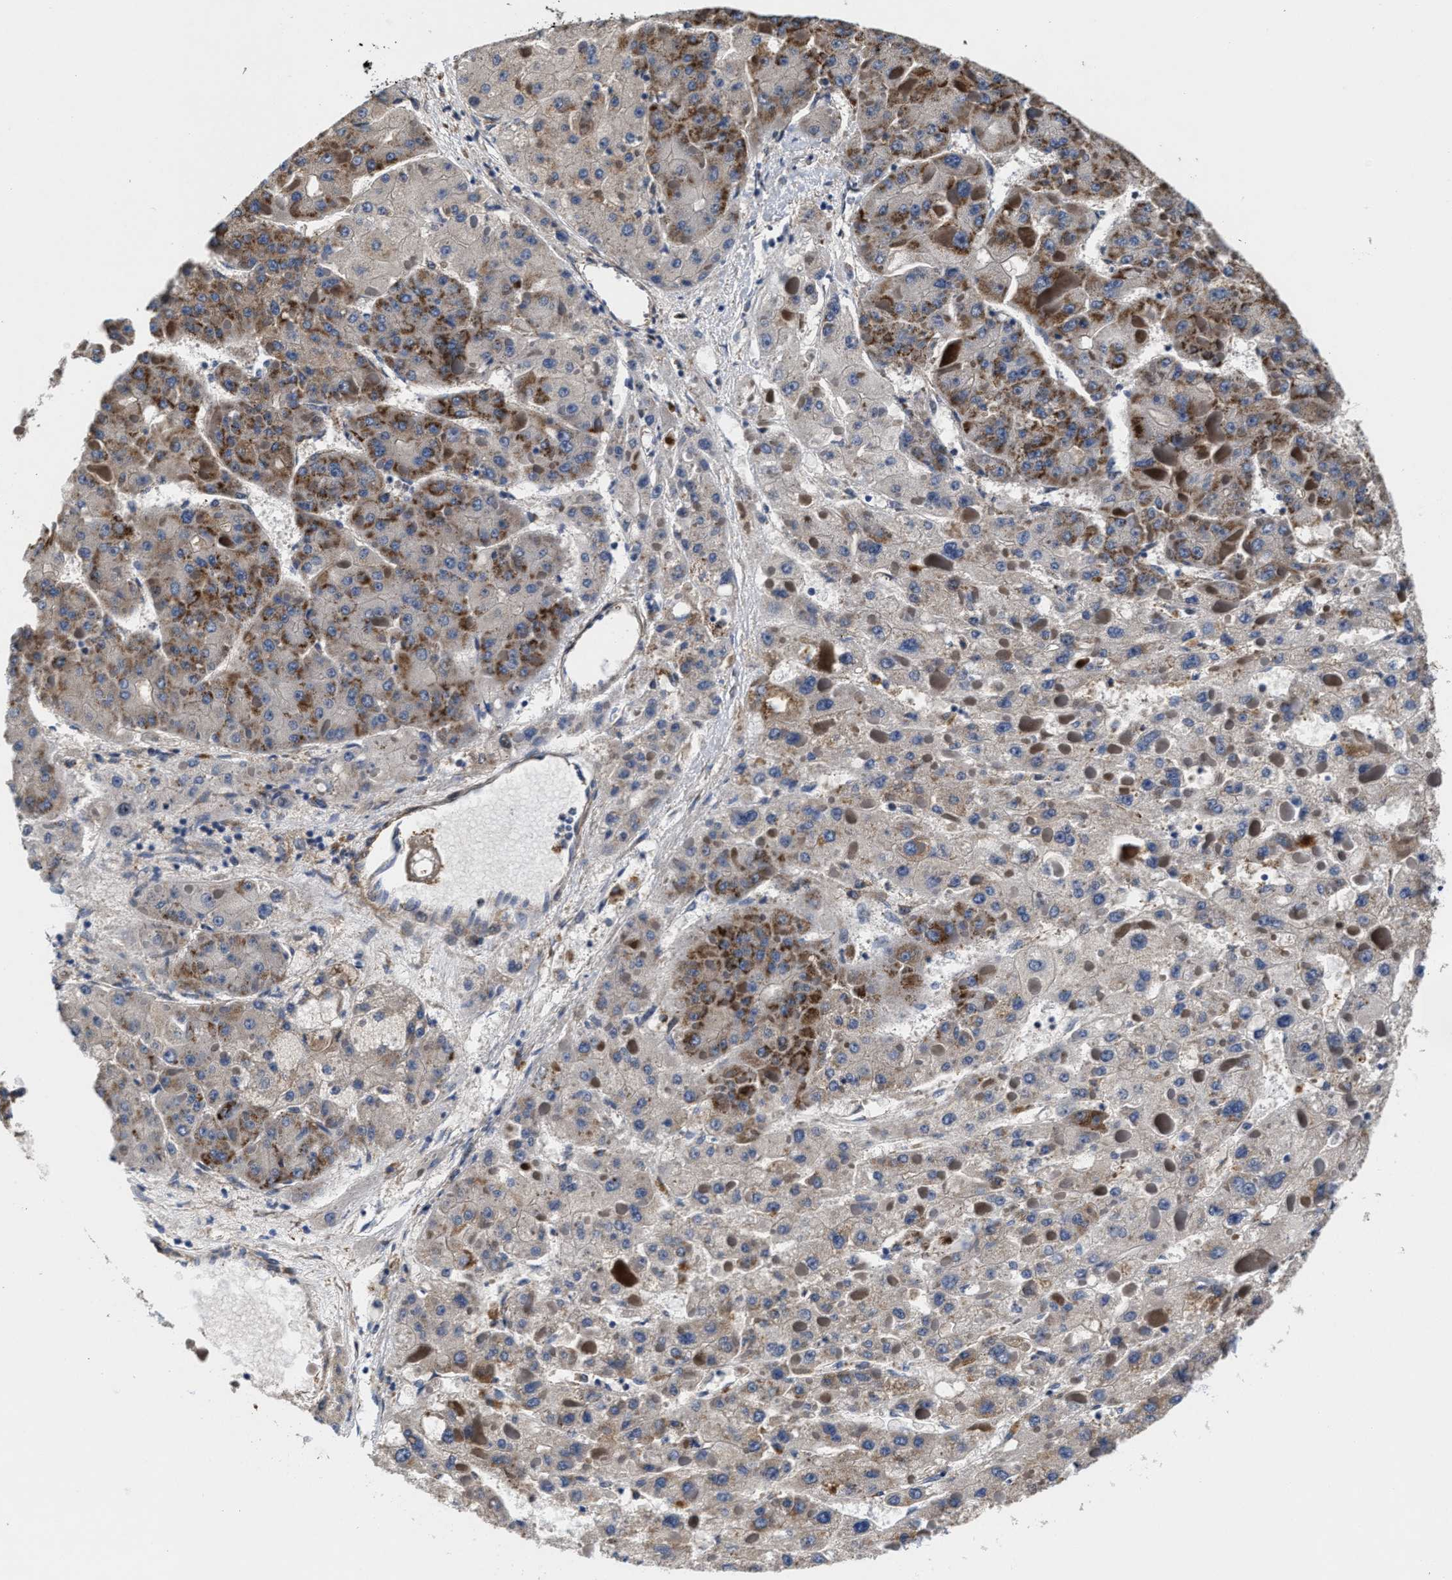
{"staining": {"intensity": "moderate", "quantity": "25%-75%", "location": "cytoplasmic/membranous"}, "tissue": "liver cancer", "cell_type": "Tumor cells", "image_type": "cancer", "snomed": [{"axis": "morphology", "description": "Carcinoma, Hepatocellular, NOS"}, {"axis": "topography", "description": "Liver"}], "caption": "Moderate cytoplasmic/membranous positivity for a protein is appreciated in approximately 25%-75% of tumor cells of liver cancer using immunohistochemistry (IHC).", "gene": "SLC12A2", "patient": {"sex": "female", "age": 73}}